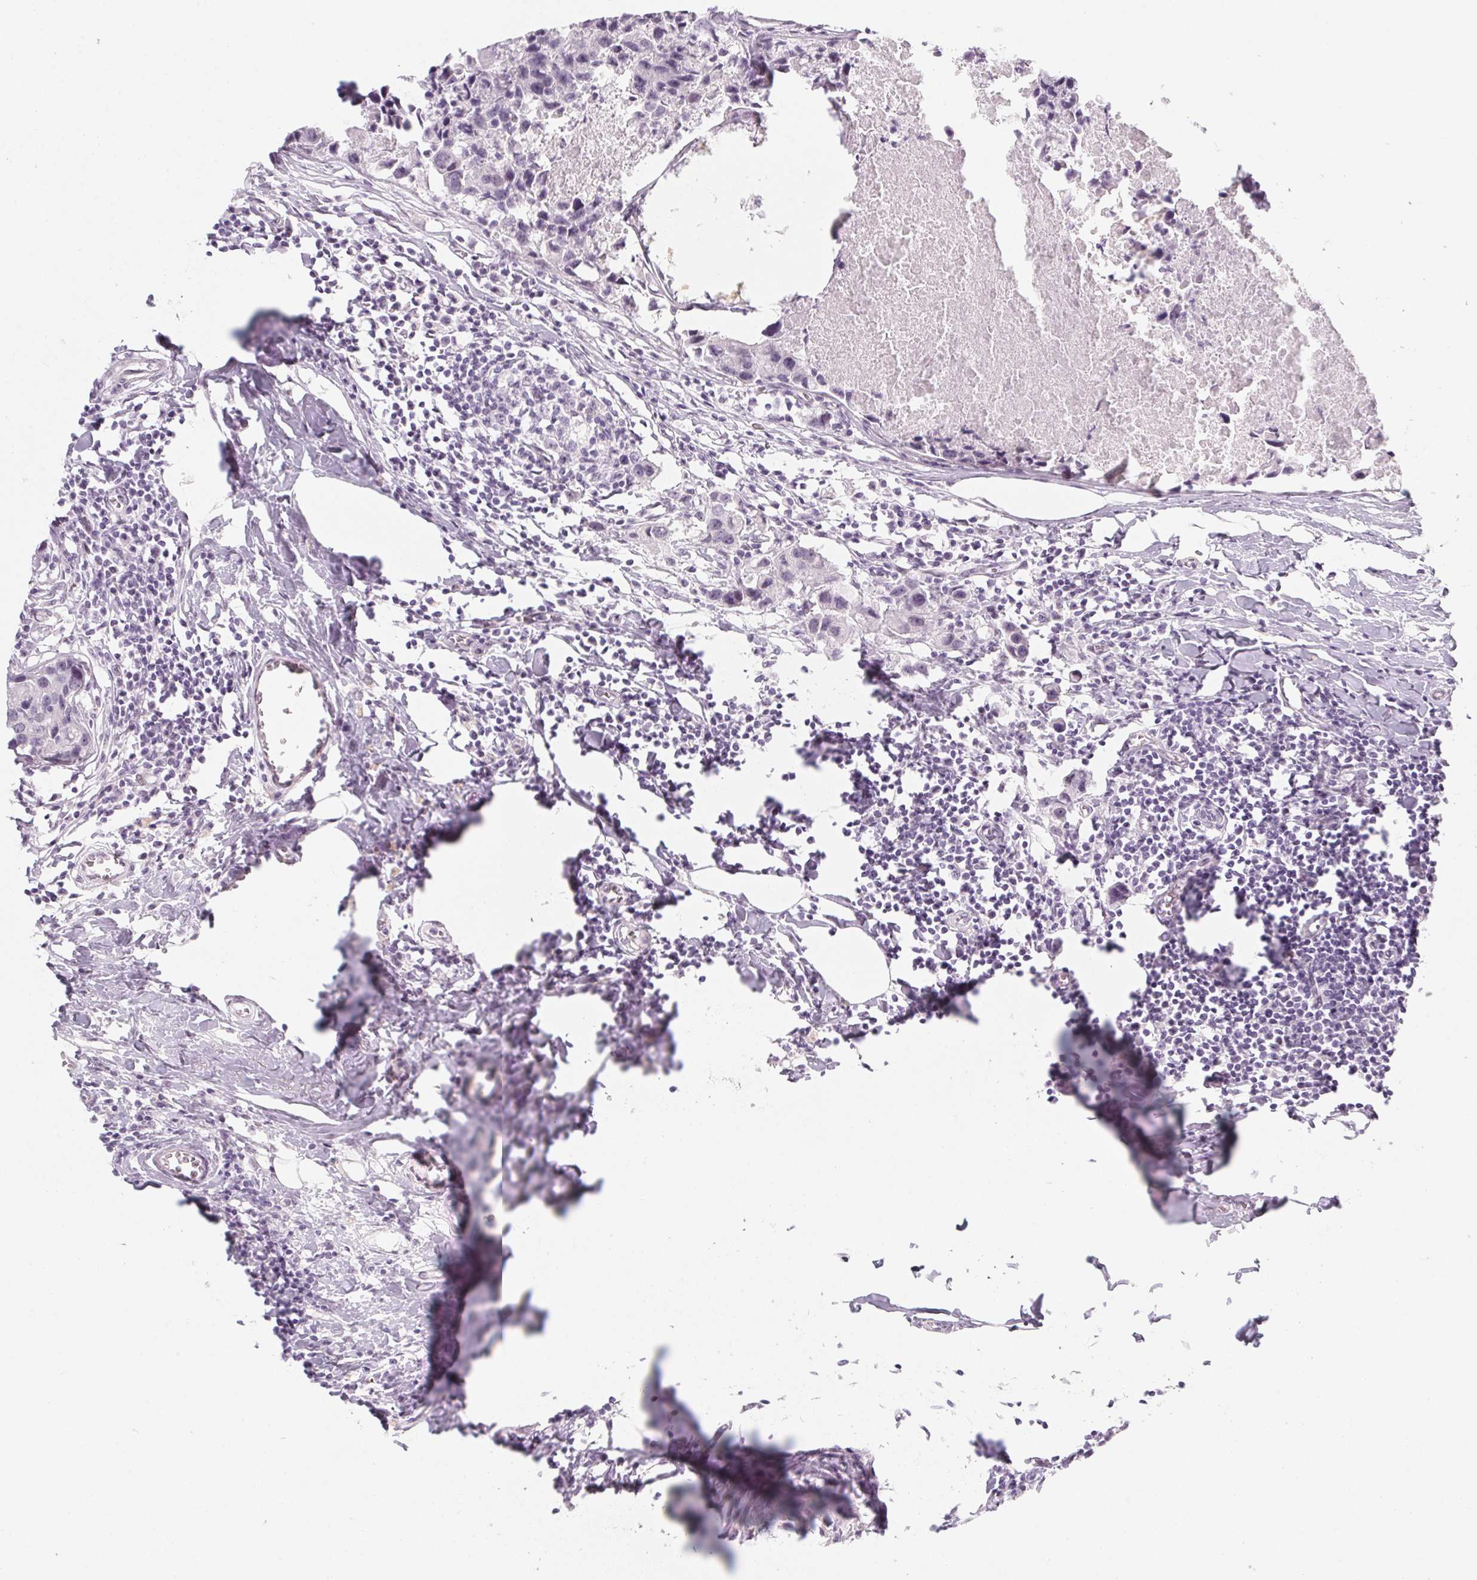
{"staining": {"intensity": "negative", "quantity": "none", "location": "none"}, "tissue": "breast cancer", "cell_type": "Tumor cells", "image_type": "cancer", "snomed": [{"axis": "morphology", "description": "Duct carcinoma"}, {"axis": "topography", "description": "Breast"}], "caption": "There is no significant staining in tumor cells of breast cancer (intraductal carcinoma). (DAB immunohistochemistry with hematoxylin counter stain).", "gene": "KCNQ2", "patient": {"sex": "female", "age": 27}}